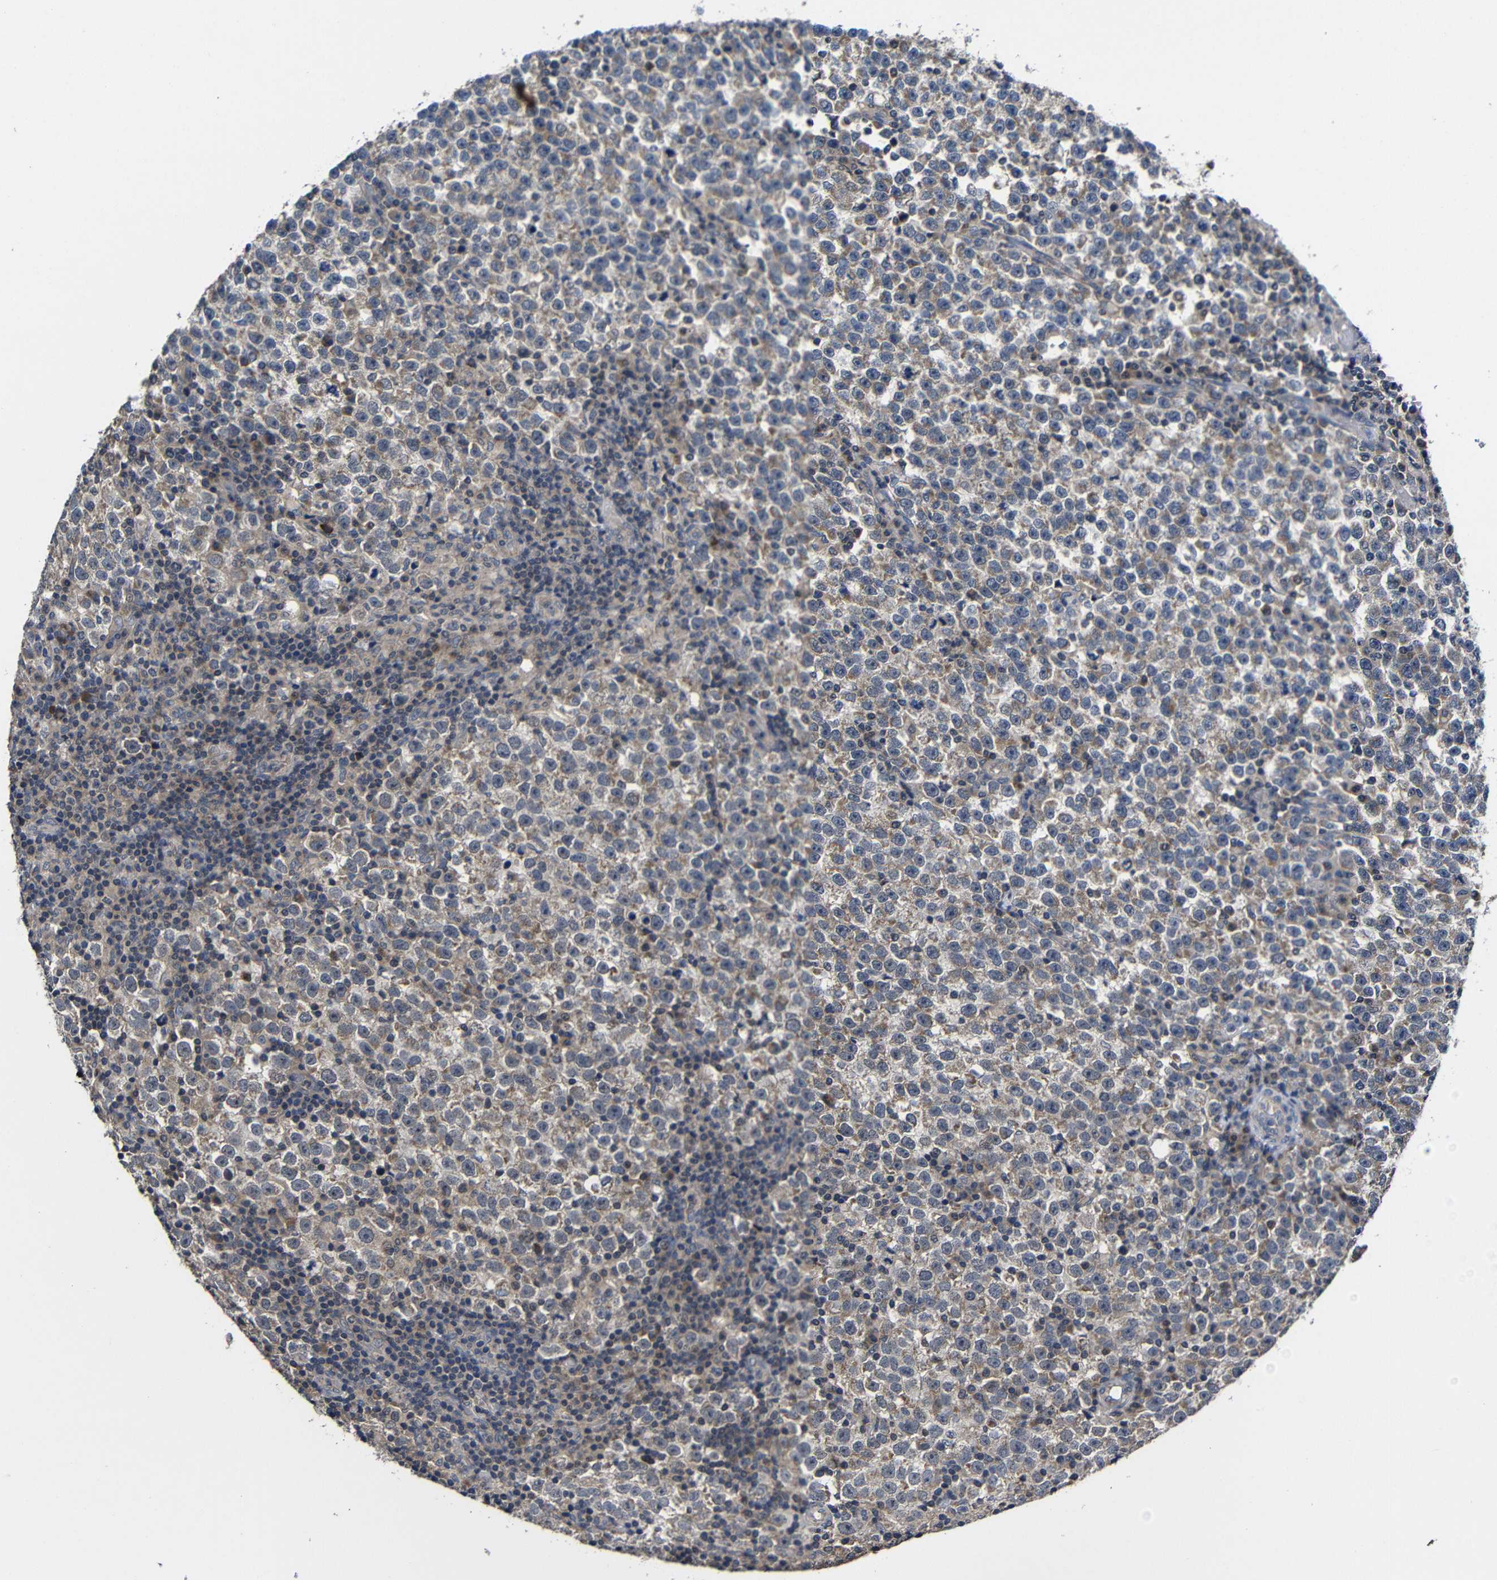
{"staining": {"intensity": "moderate", "quantity": "25%-75%", "location": "cytoplasmic/membranous"}, "tissue": "testis cancer", "cell_type": "Tumor cells", "image_type": "cancer", "snomed": [{"axis": "morphology", "description": "Seminoma, NOS"}, {"axis": "topography", "description": "Testis"}], "caption": "The micrograph reveals immunohistochemical staining of testis cancer (seminoma). There is moderate cytoplasmic/membranous staining is present in approximately 25%-75% of tumor cells. (brown staining indicates protein expression, while blue staining denotes nuclei).", "gene": "LPAR5", "patient": {"sex": "male", "age": 43}}